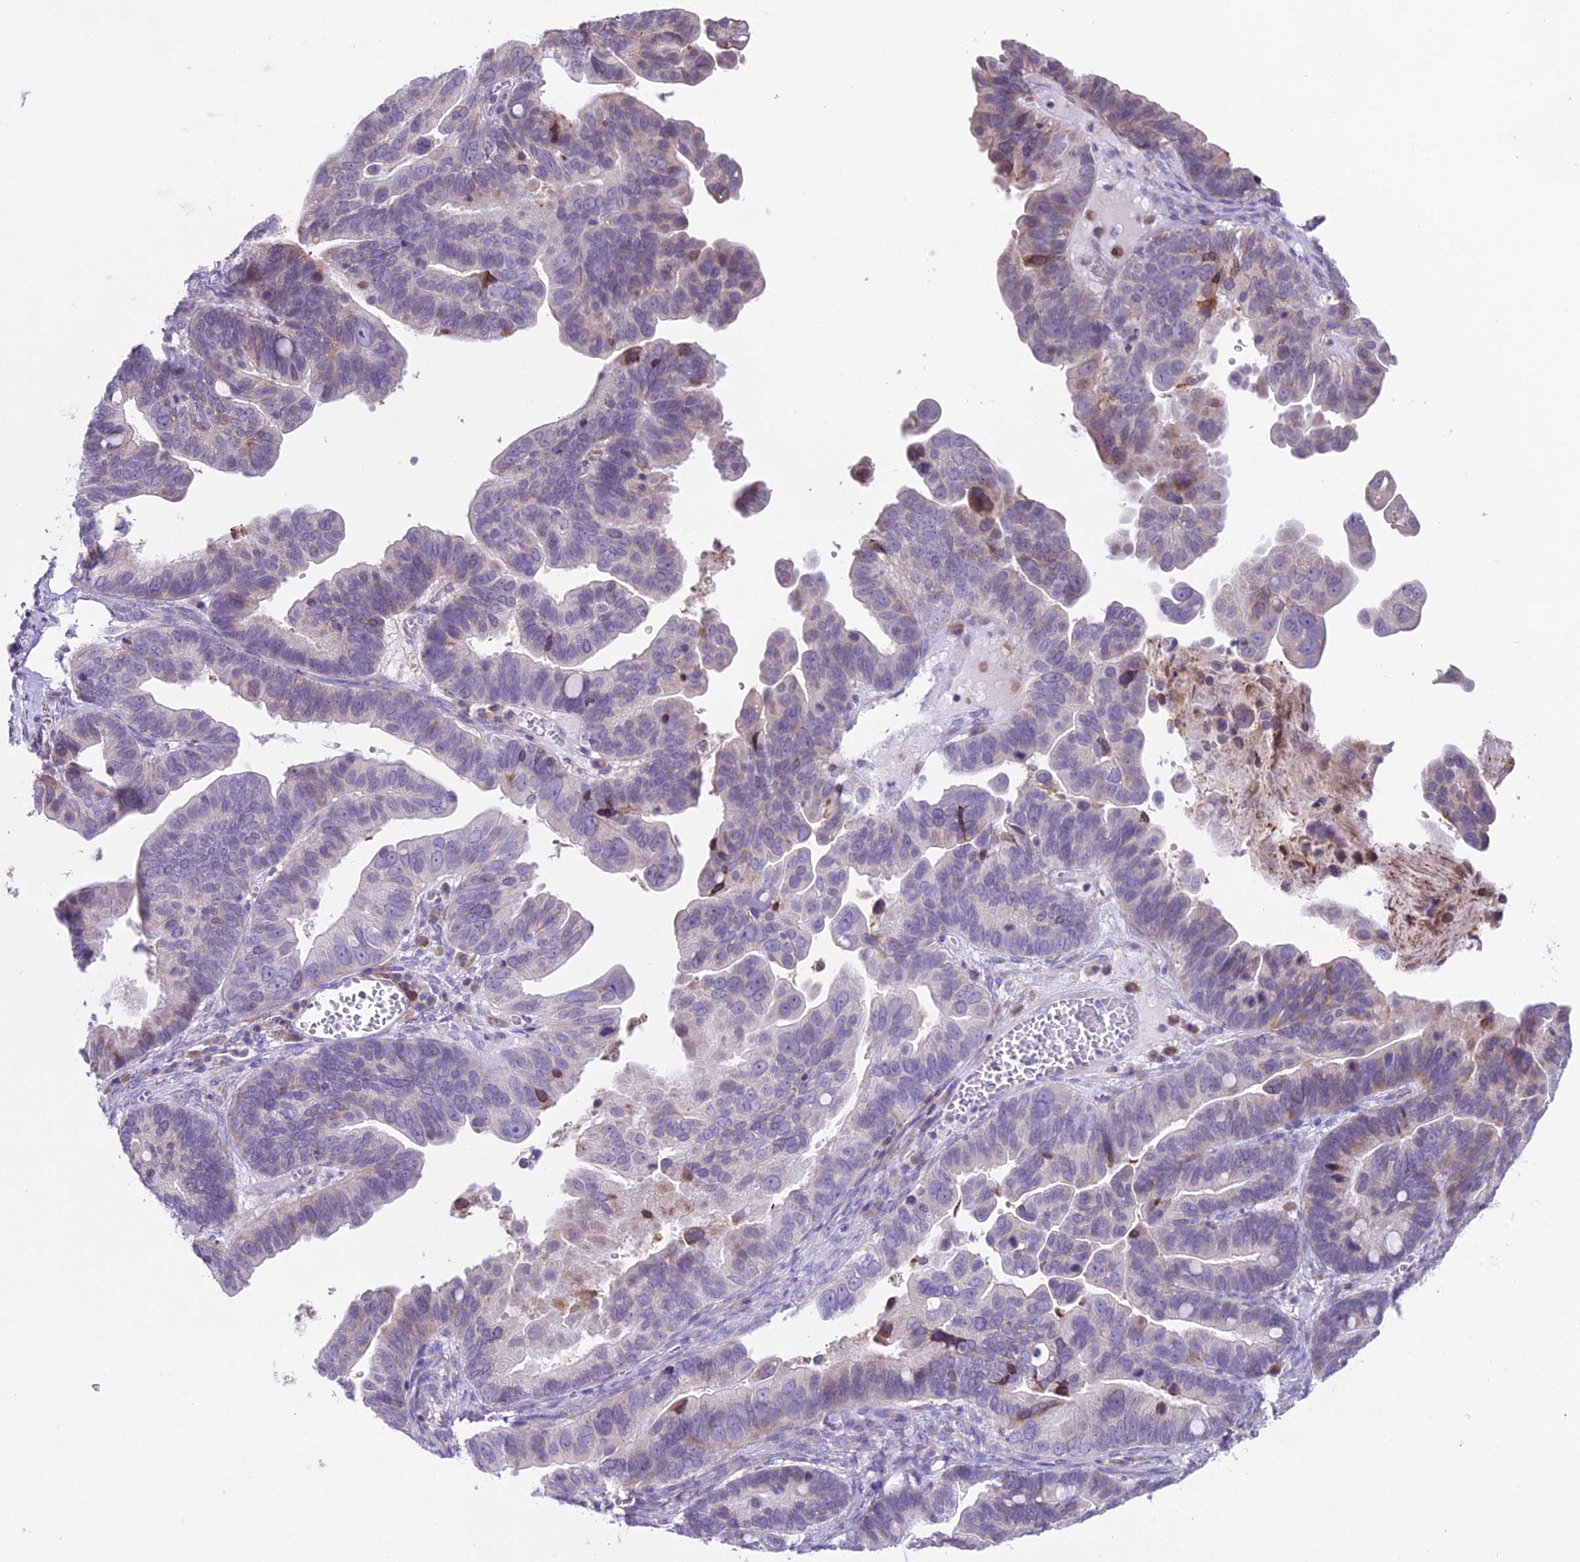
{"staining": {"intensity": "moderate", "quantity": "<25%", "location": "cytoplasmic/membranous"}, "tissue": "ovarian cancer", "cell_type": "Tumor cells", "image_type": "cancer", "snomed": [{"axis": "morphology", "description": "Cystadenocarcinoma, serous, NOS"}, {"axis": "topography", "description": "Ovary"}], "caption": "The histopathology image exhibits a brown stain indicating the presence of a protein in the cytoplasmic/membranous of tumor cells in ovarian cancer.", "gene": "RPS26", "patient": {"sex": "female", "age": 56}}